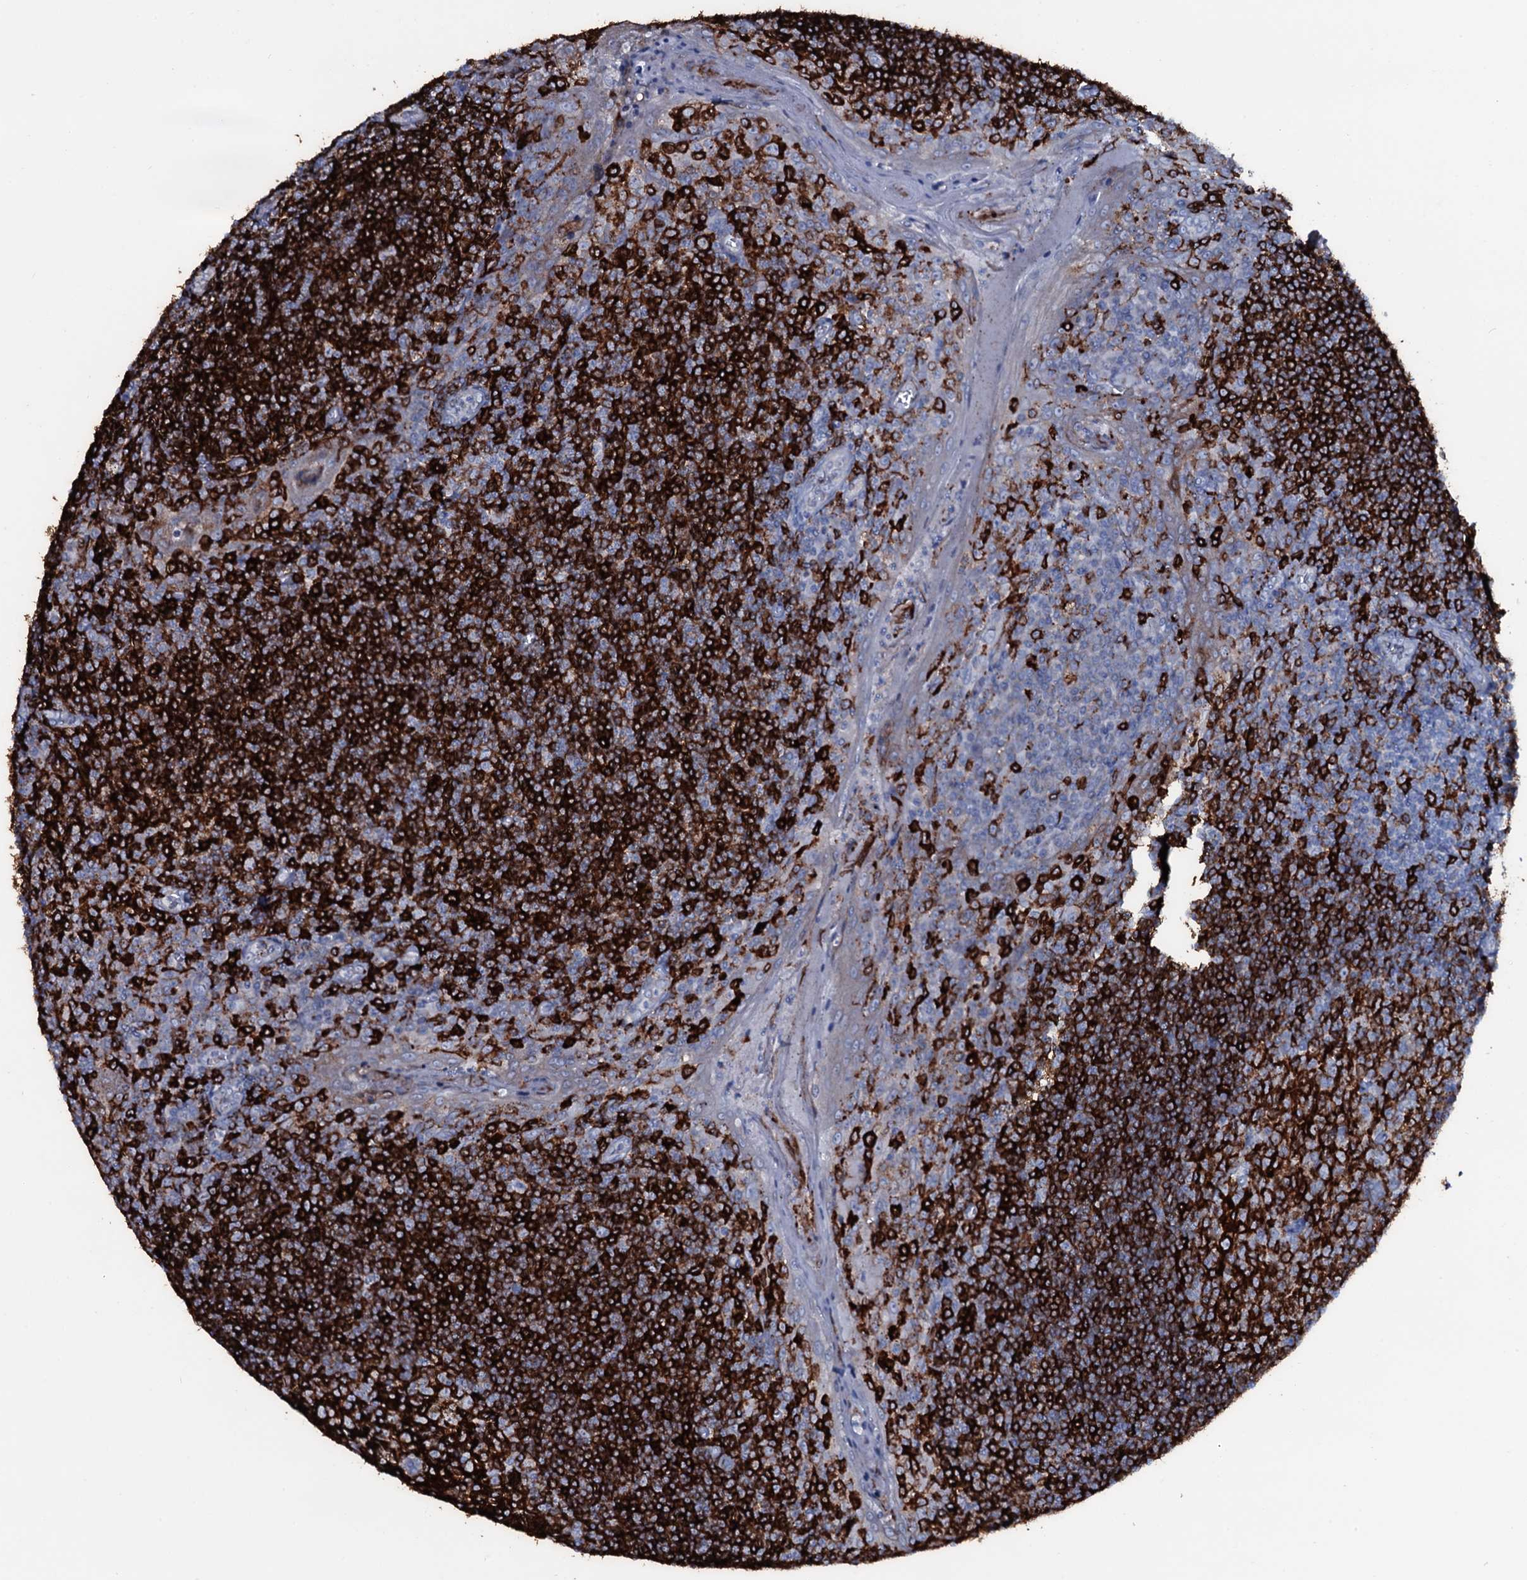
{"staining": {"intensity": "strong", "quantity": ">75%", "location": "cytoplasmic/membranous"}, "tissue": "tonsil", "cell_type": "Germinal center cells", "image_type": "normal", "snomed": [{"axis": "morphology", "description": "Normal tissue, NOS"}, {"axis": "topography", "description": "Tonsil"}], "caption": "Immunohistochemical staining of normal tonsil exhibits high levels of strong cytoplasmic/membranous expression in about >75% of germinal center cells.", "gene": "OSBPL2", "patient": {"sex": "male", "age": 27}}